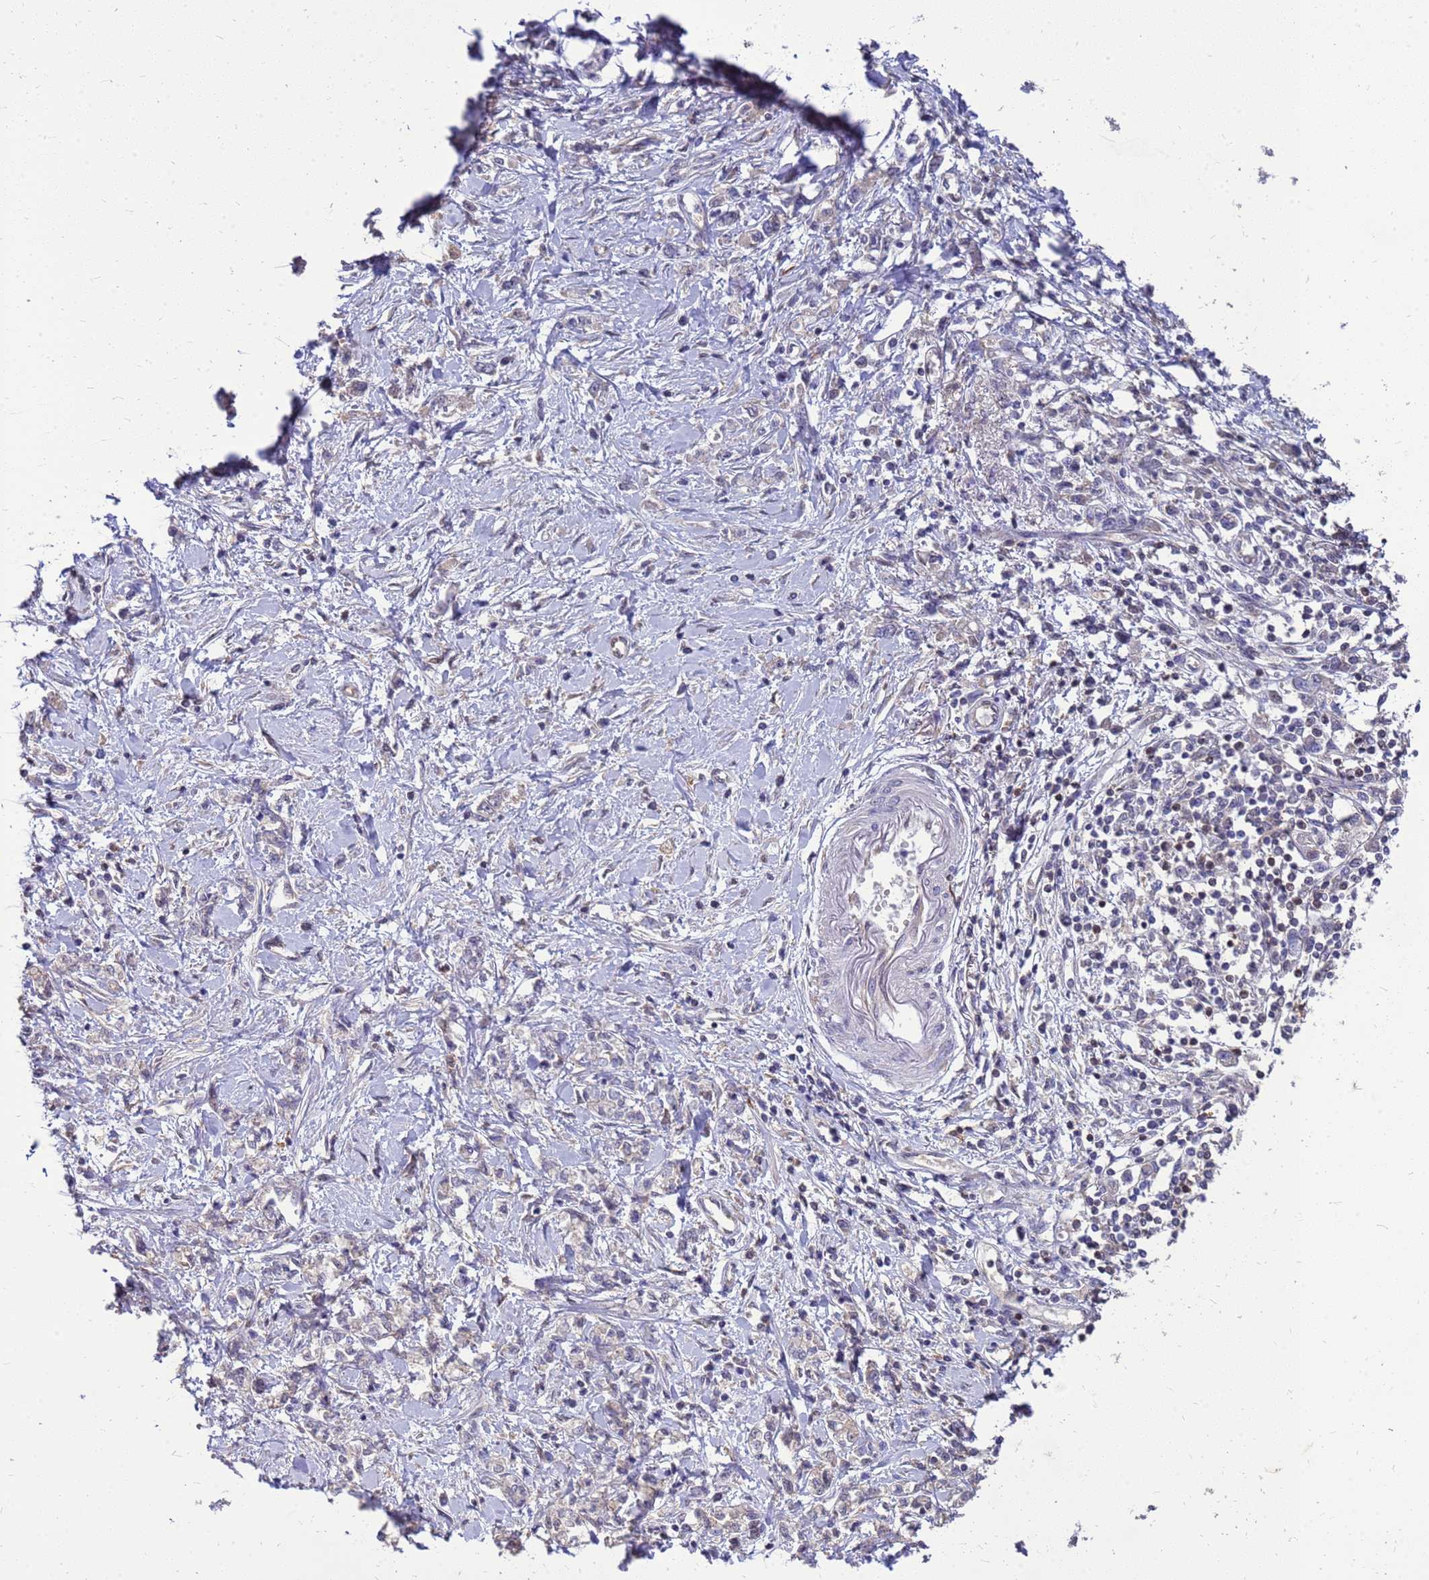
{"staining": {"intensity": "negative", "quantity": "none", "location": "none"}, "tissue": "stomach cancer", "cell_type": "Tumor cells", "image_type": "cancer", "snomed": [{"axis": "morphology", "description": "Adenocarcinoma, NOS"}, {"axis": "topography", "description": "Stomach"}], "caption": "Tumor cells show no significant staining in stomach adenocarcinoma.", "gene": "EIF4EBP3", "patient": {"sex": "female", "age": 76}}